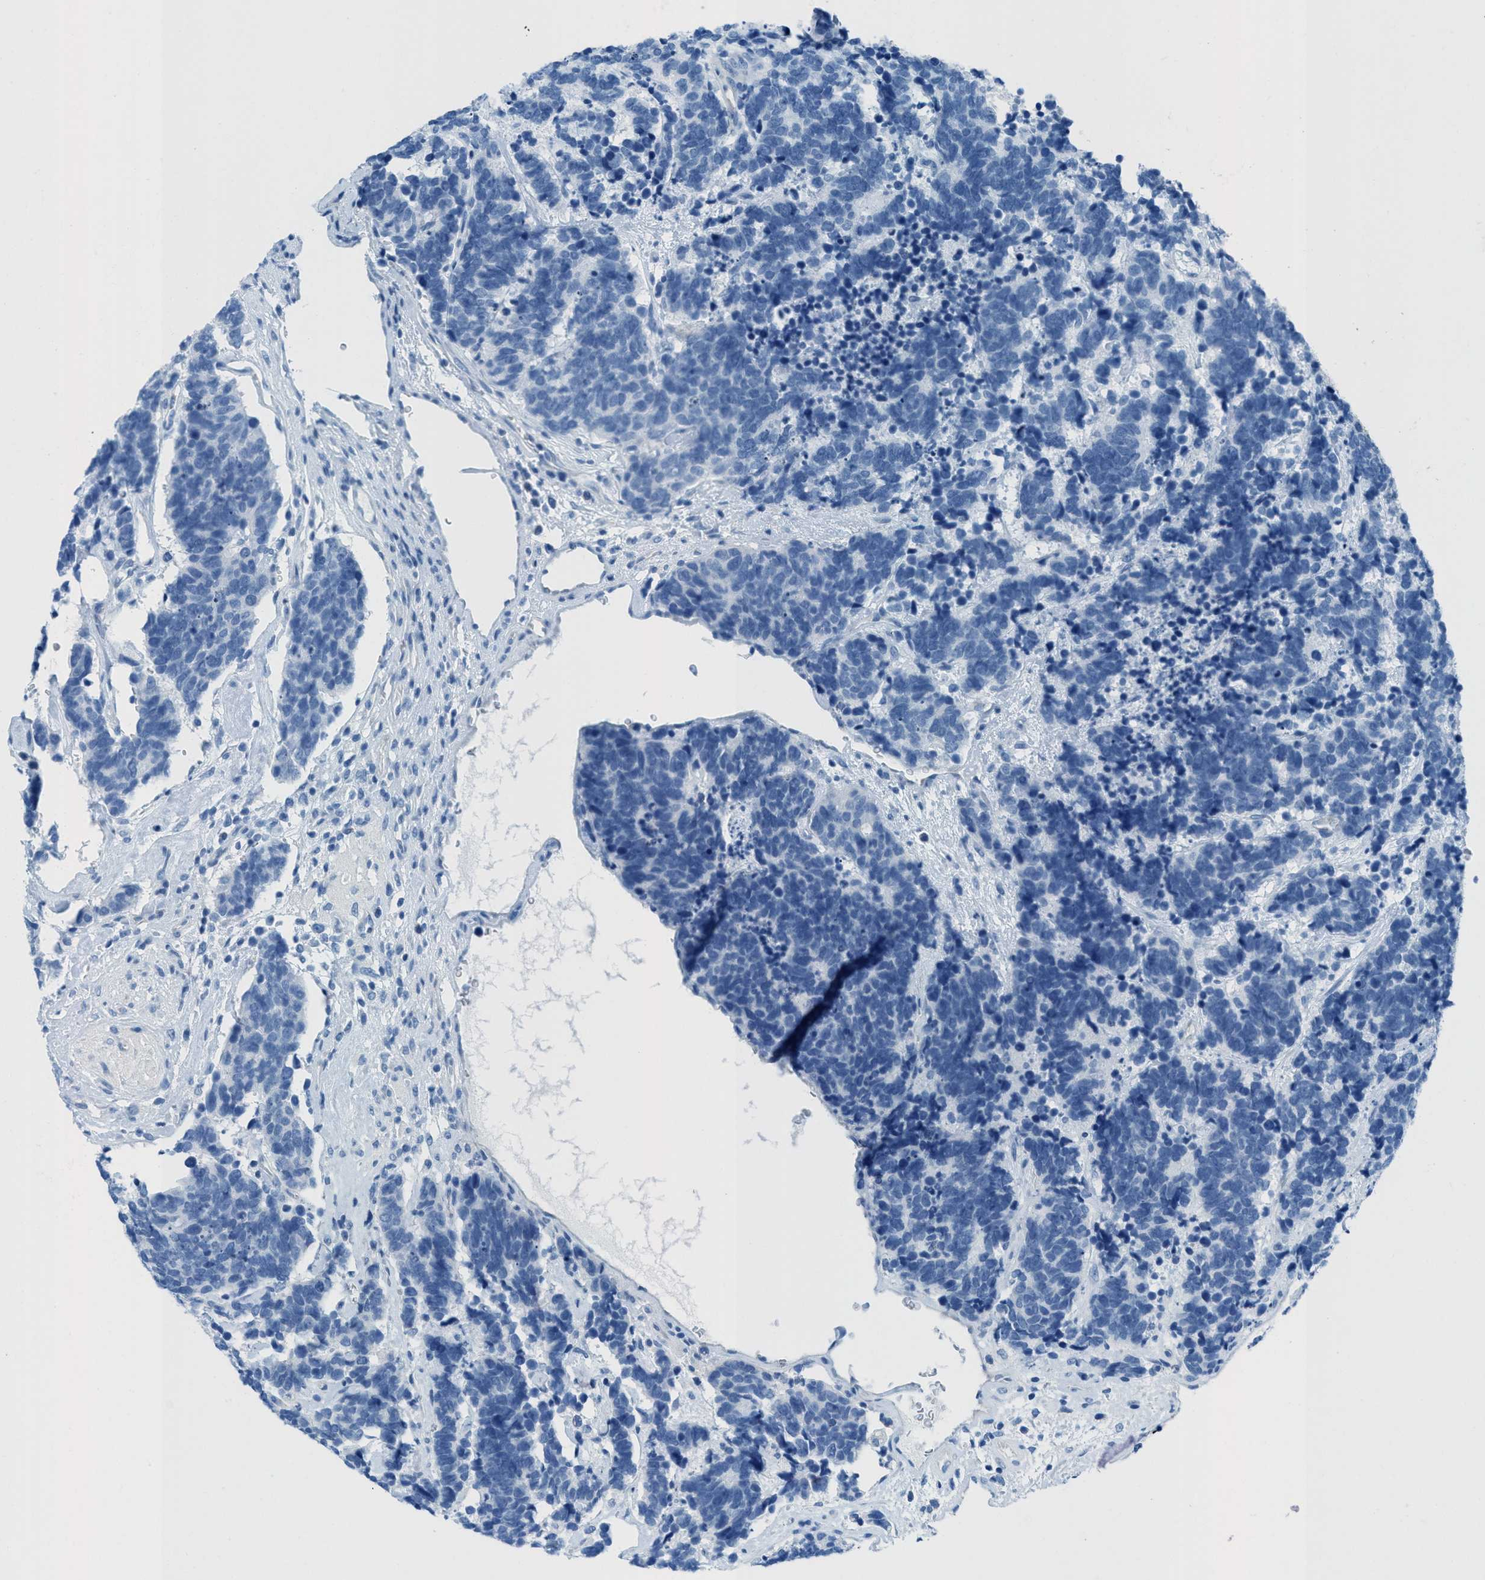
{"staining": {"intensity": "negative", "quantity": "none", "location": "none"}, "tissue": "carcinoid", "cell_type": "Tumor cells", "image_type": "cancer", "snomed": [{"axis": "morphology", "description": "Carcinoma, NOS"}, {"axis": "morphology", "description": "Carcinoid, malignant, NOS"}, {"axis": "topography", "description": "Urinary bladder"}], "caption": "Human carcinoid stained for a protein using immunohistochemistry reveals no positivity in tumor cells.", "gene": "GALNT17", "patient": {"sex": "male", "age": 57}}